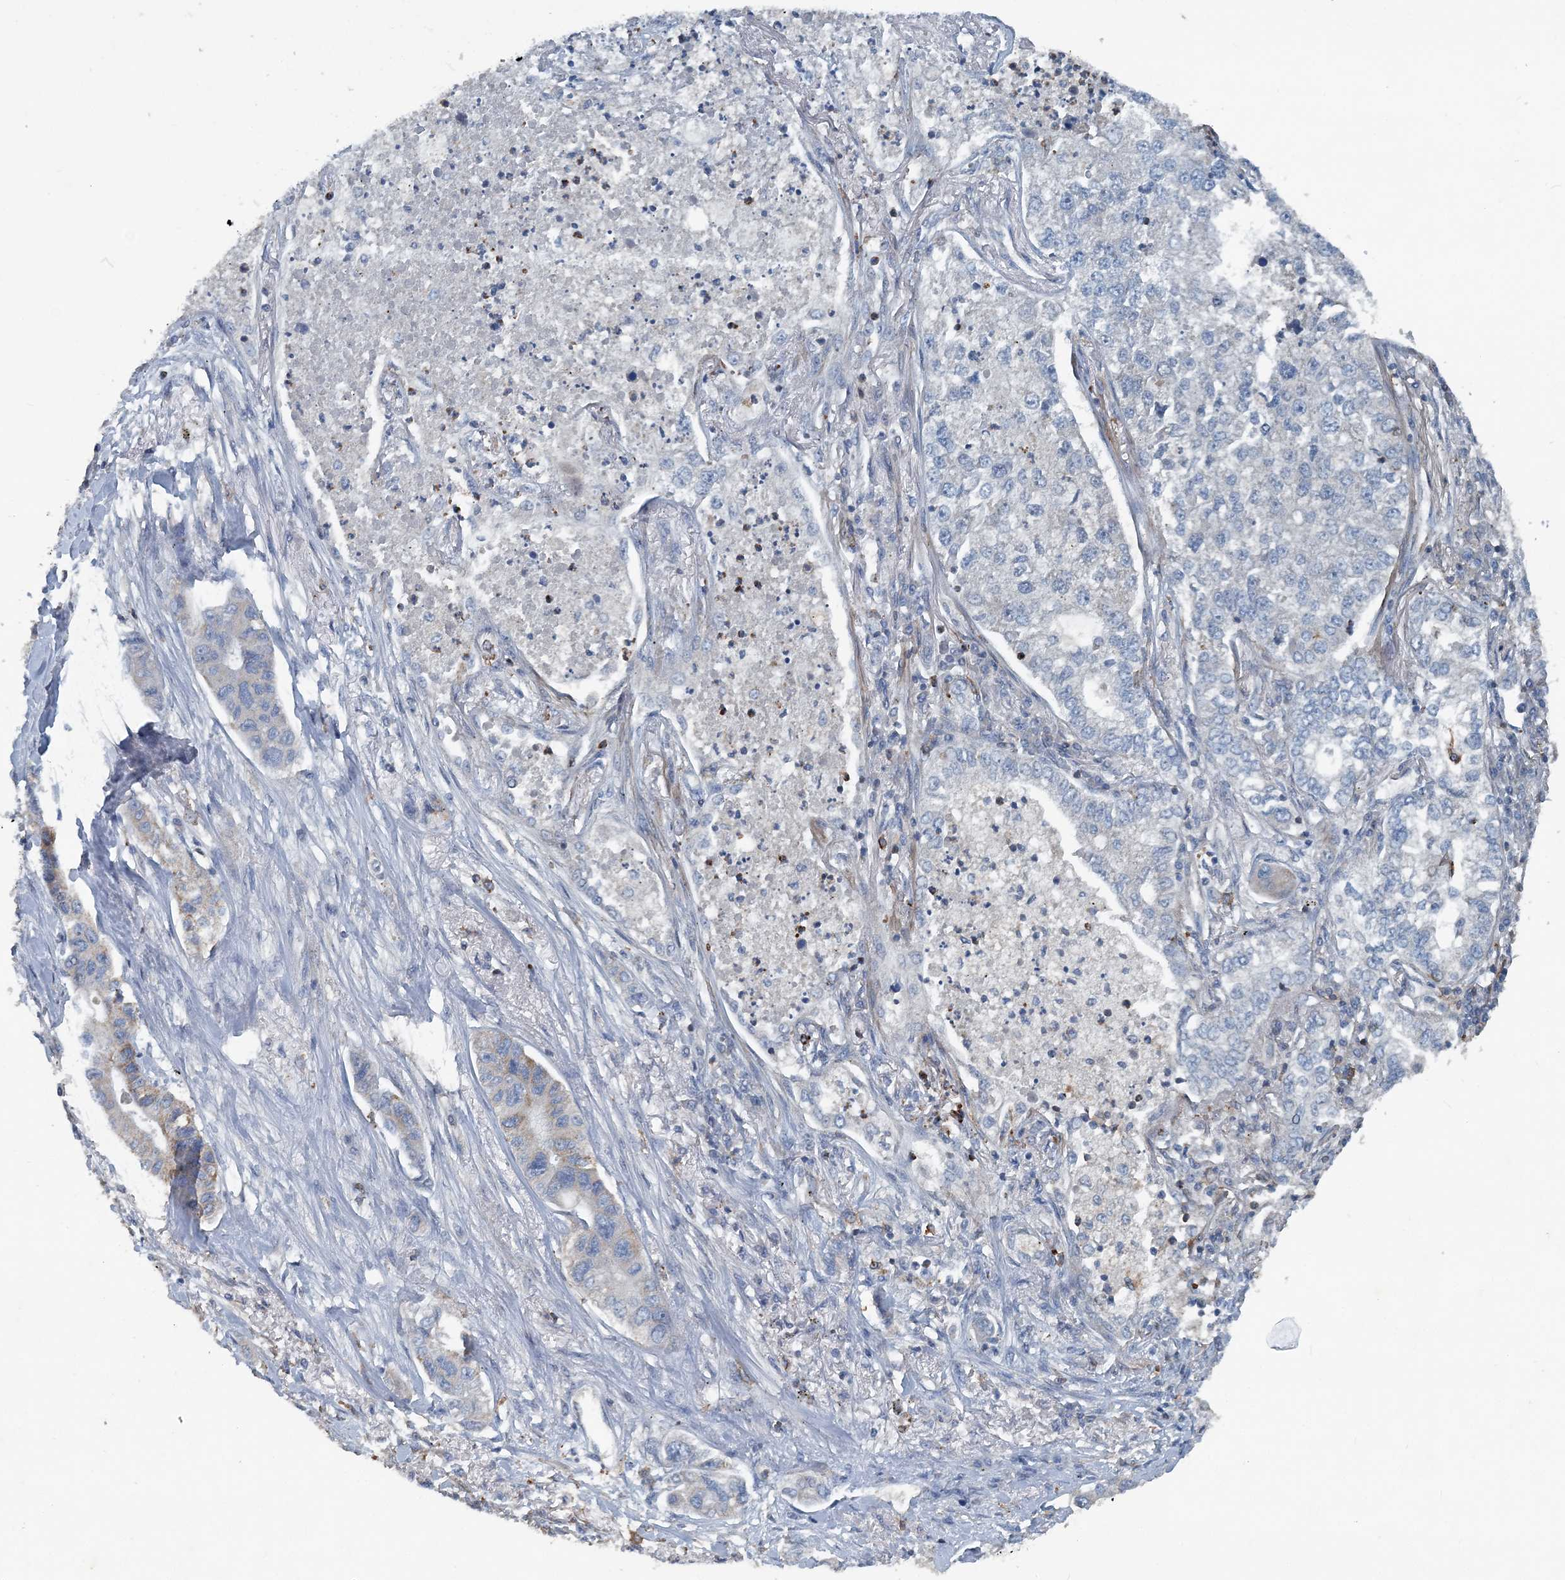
{"staining": {"intensity": "negative", "quantity": "none", "location": "none"}, "tissue": "lung cancer", "cell_type": "Tumor cells", "image_type": "cancer", "snomed": [{"axis": "morphology", "description": "Adenocarcinoma, NOS"}, {"axis": "topography", "description": "Lung"}], "caption": "This photomicrograph is of adenocarcinoma (lung) stained with IHC to label a protein in brown with the nuclei are counter-stained blue. There is no positivity in tumor cells.", "gene": "DGUOK", "patient": {"sex": "male", "age": 49}}